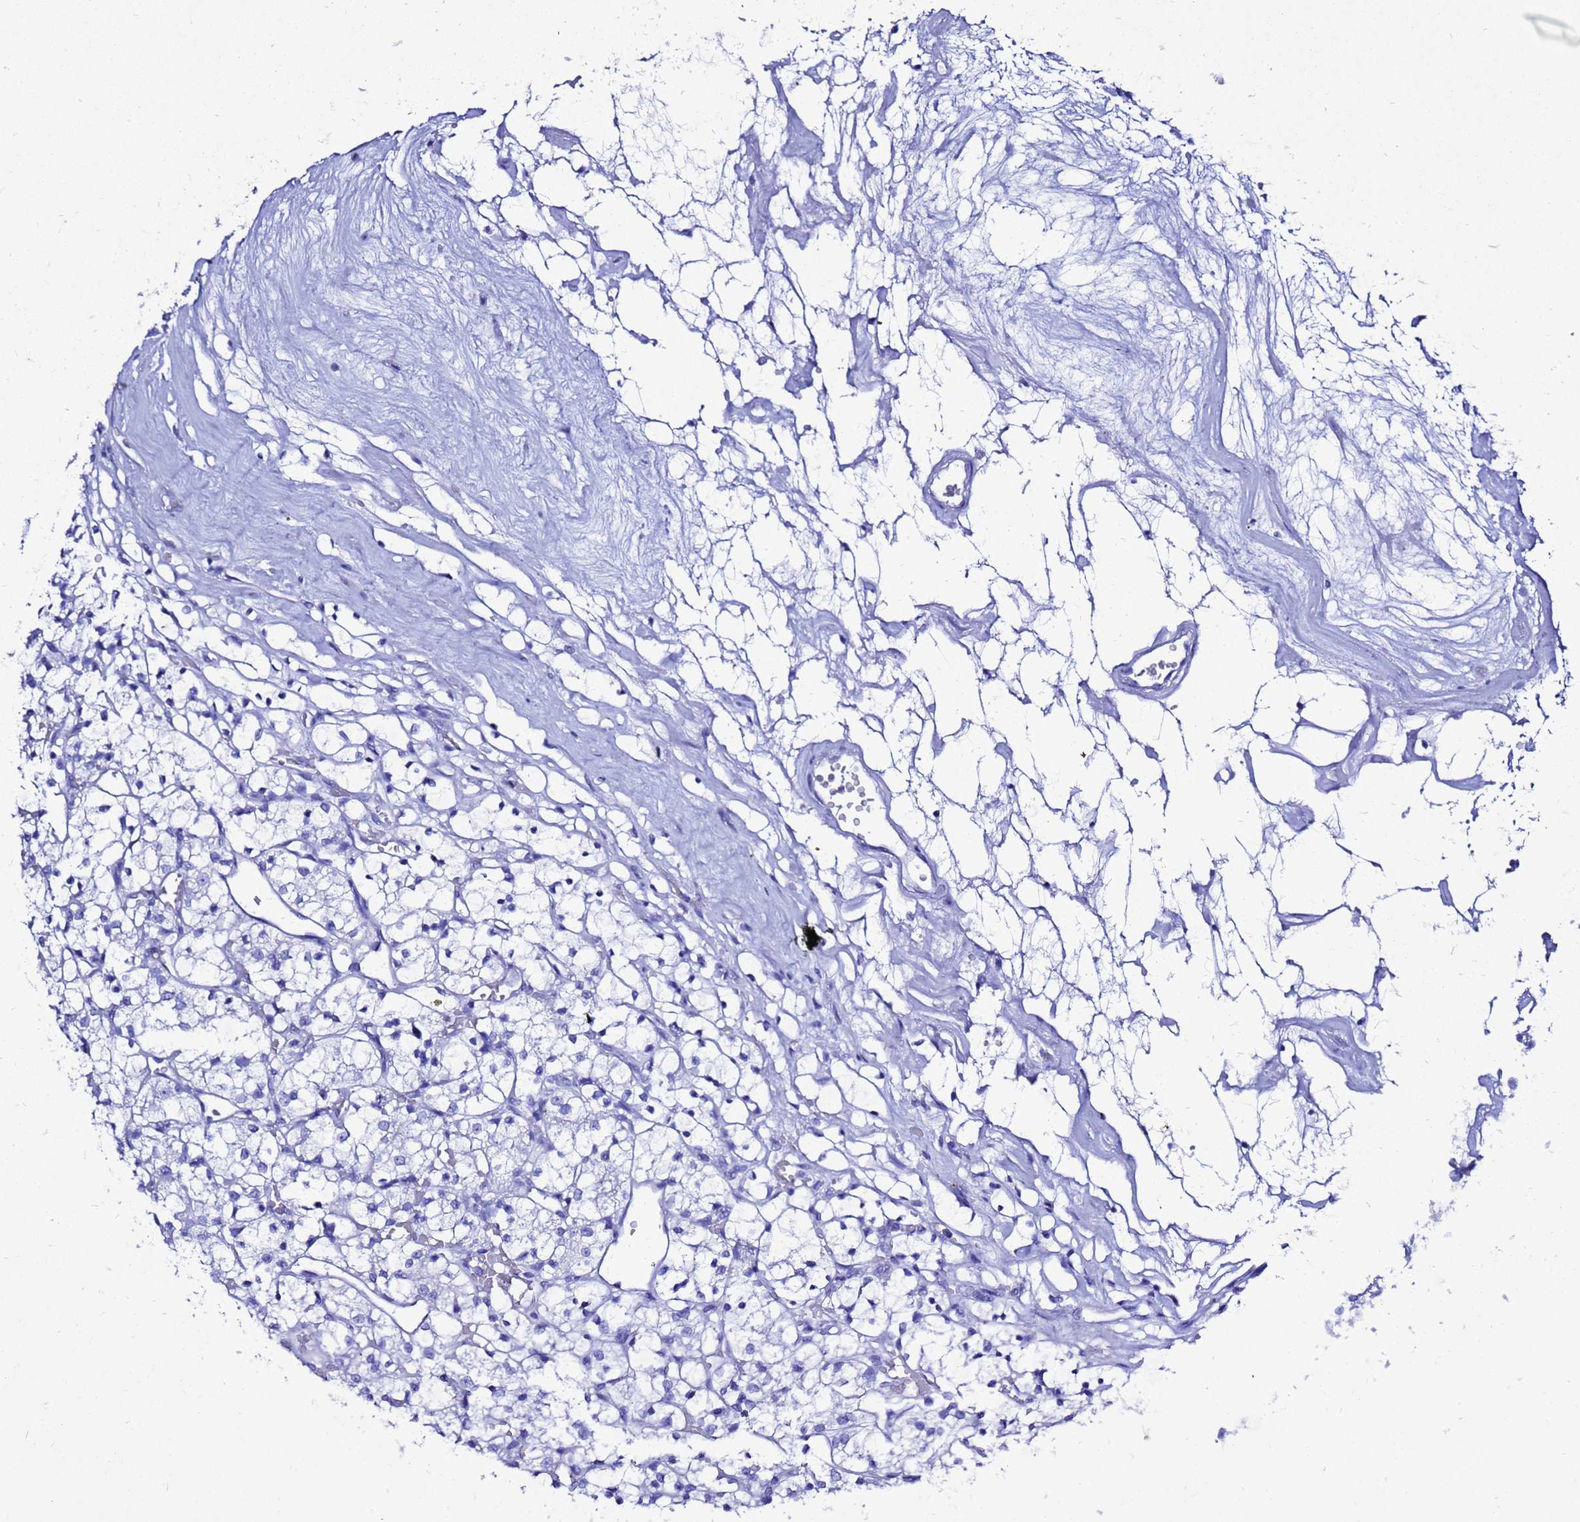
{"staining": {"intensity": "negative", "quantity": "none", "location": "none"}, "tissue": "renal cancer", "cell_type": "Tumor cells", "image_type": "cancer", "snomed": [{"axis": "morphology", "description": "Adenocarcinoma, NOS"}, {"axis": "topography", "description": "Kidney"}], "caption": "Adenocarcinoma (renal) was stained to show a protein in brown. There is no significant positivity in tumor cells.", "gene": "LIPF", "patient": {"sex": "female", "age": 69}}